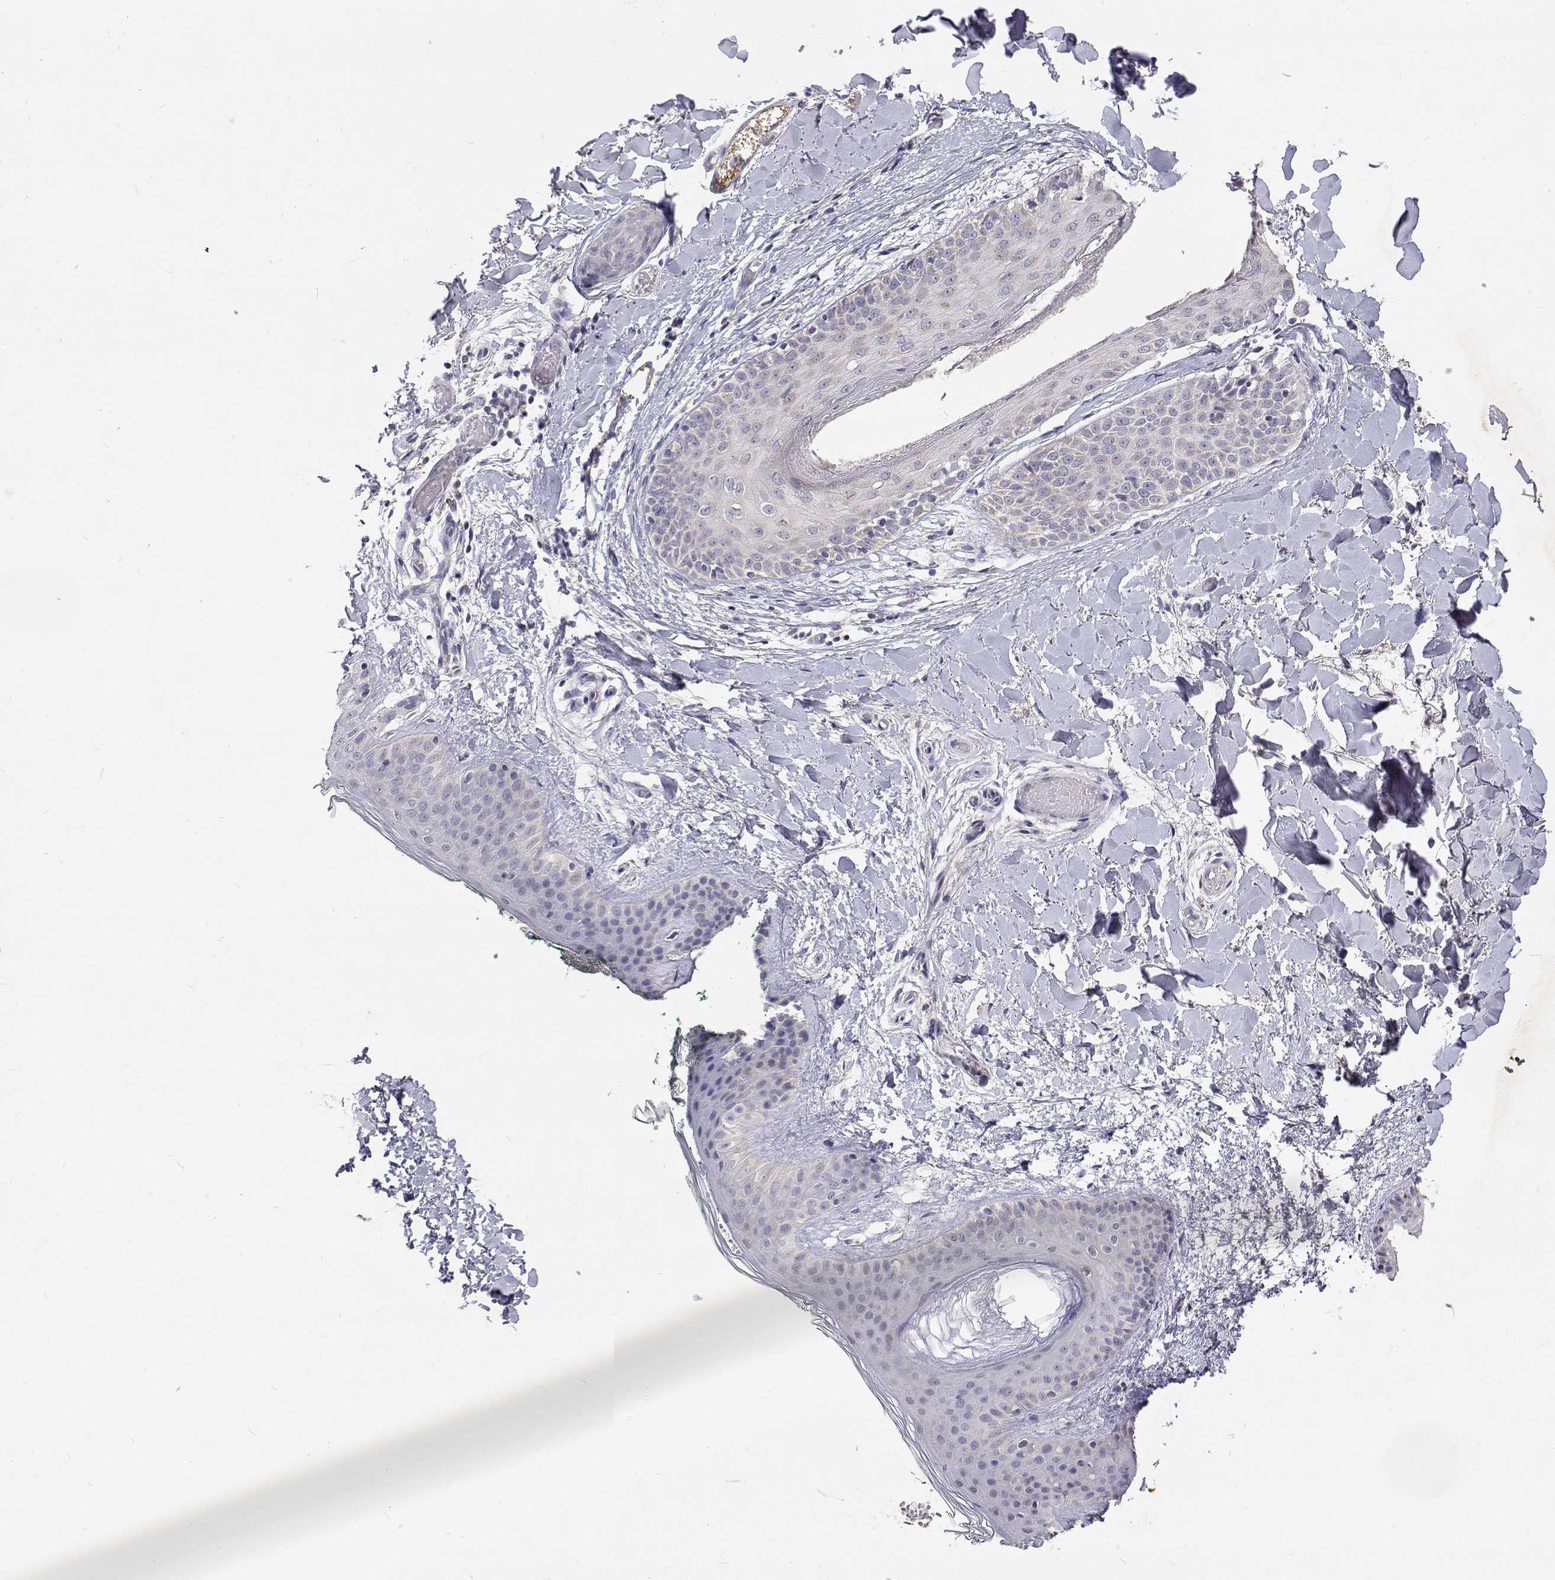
{"staining": {"intensity": "negative", "quantity": "none", "location": "none"}, "tissue": "skin", "cell_type": "Fibroblasts", "image_type": "normal", "snomed": [{"axis": "morphology", "description": "Normal tissue, NOS"}, {"axis": "topography", "description": "Skin"}], "caption": "There is no significant staining in fibroblasts of skin. (Immunohistochemistry (ihc), brightfield microscopy, high magnification).", "gene": "TRIM60", "patient": {"sex": "female", "age": 34}}